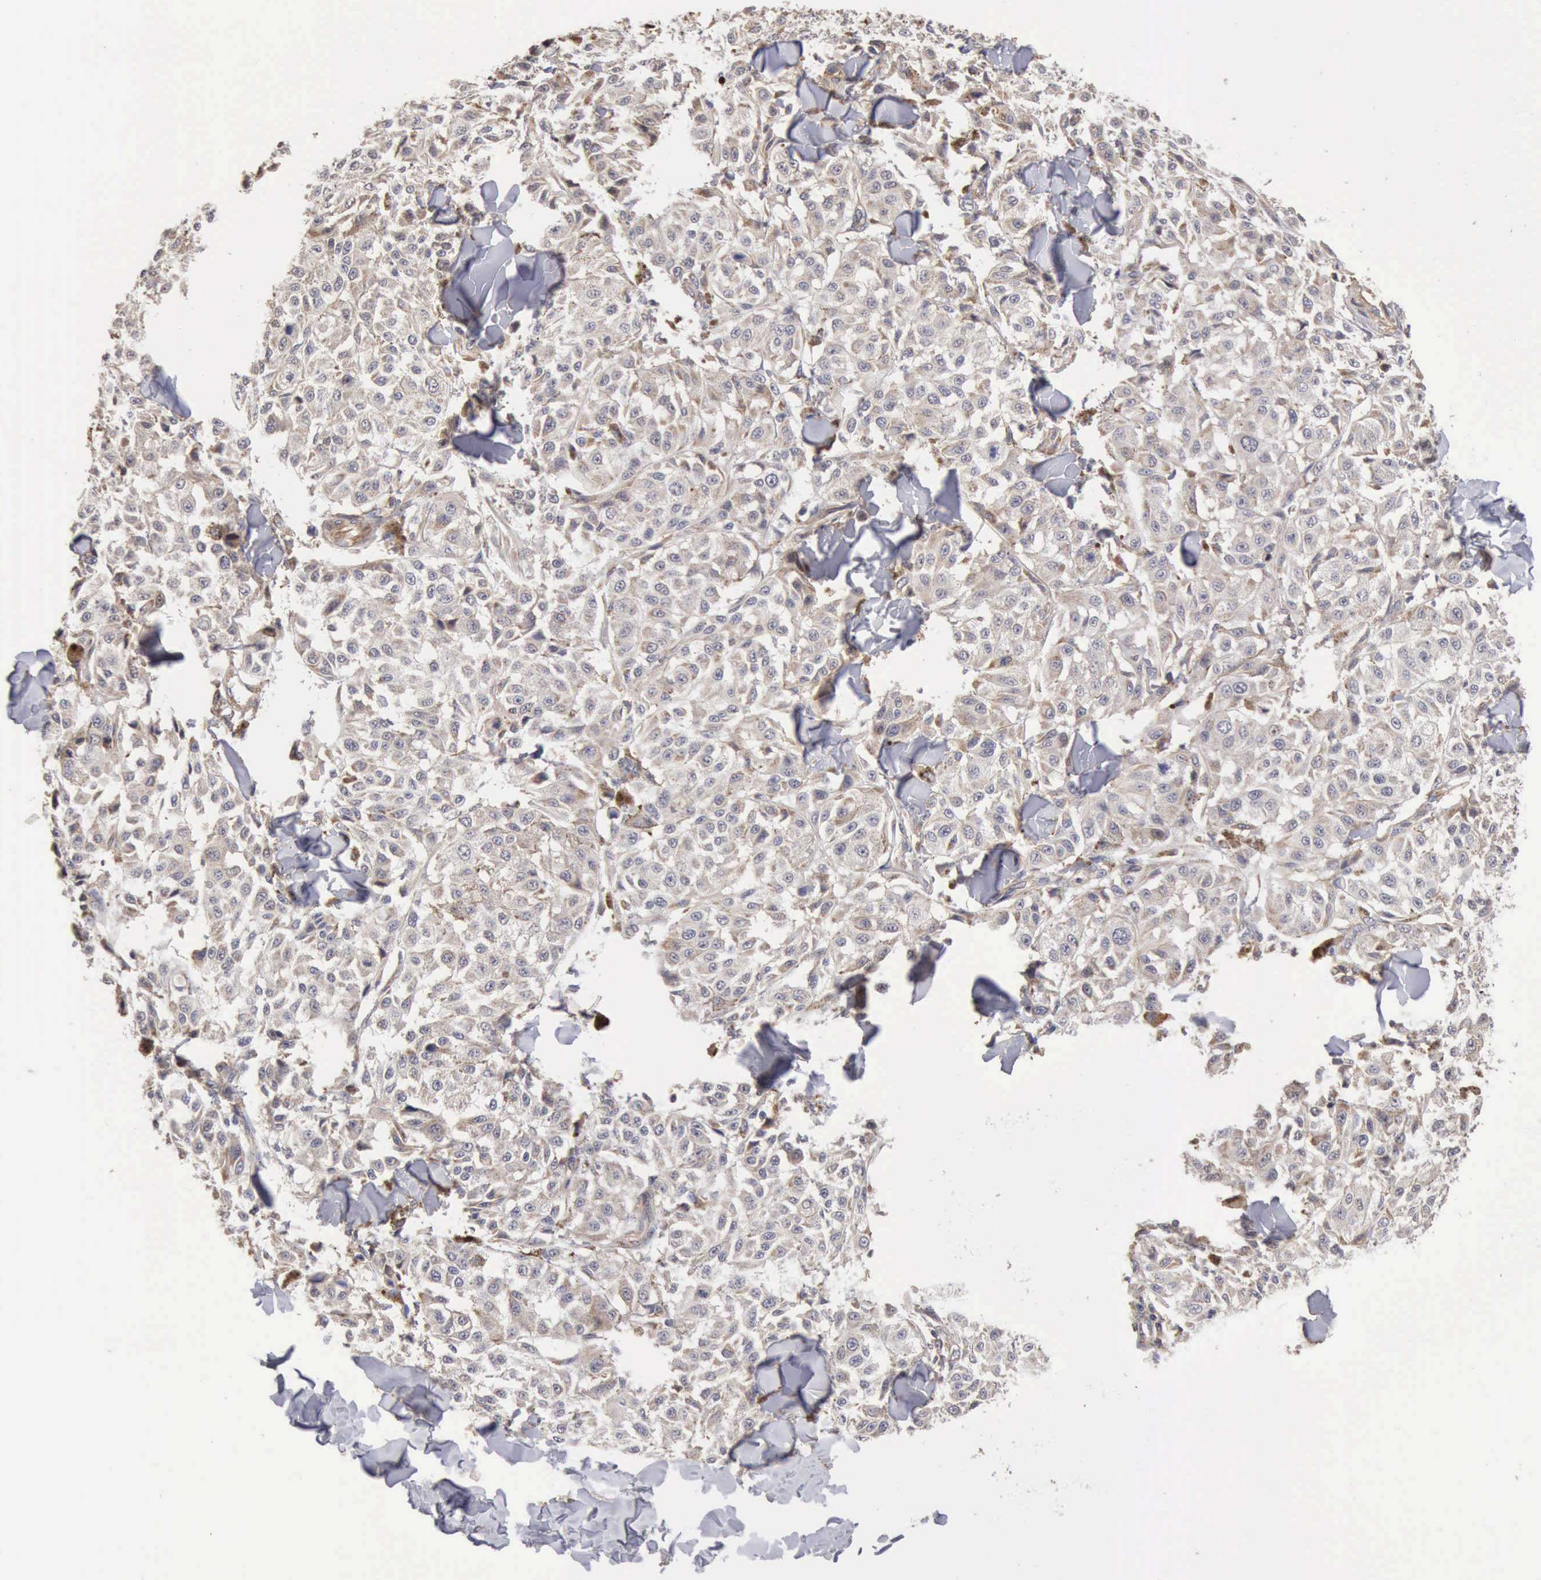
{"staining": {"intensity": "weak", "quantity": "25%-75%", "location": "cytoplasmic/membranous"}, "tissue": "melanoma", "cell_type": "Tumor cells", "image_type": "cancer", "snomed": [{"axis": "morphology", "description": "Malignant melanoma, NOS"}, {"axis": "topography", "description": "Skin"}], "caption": "Human malignant melanoma stained for a protein (brown) exhibits weak cytoplasmic/membranous positive positivity in about 25%-75% of tumor cells.", "gene": "GPR101", "patient": {"sex": "female", "age": 64}}